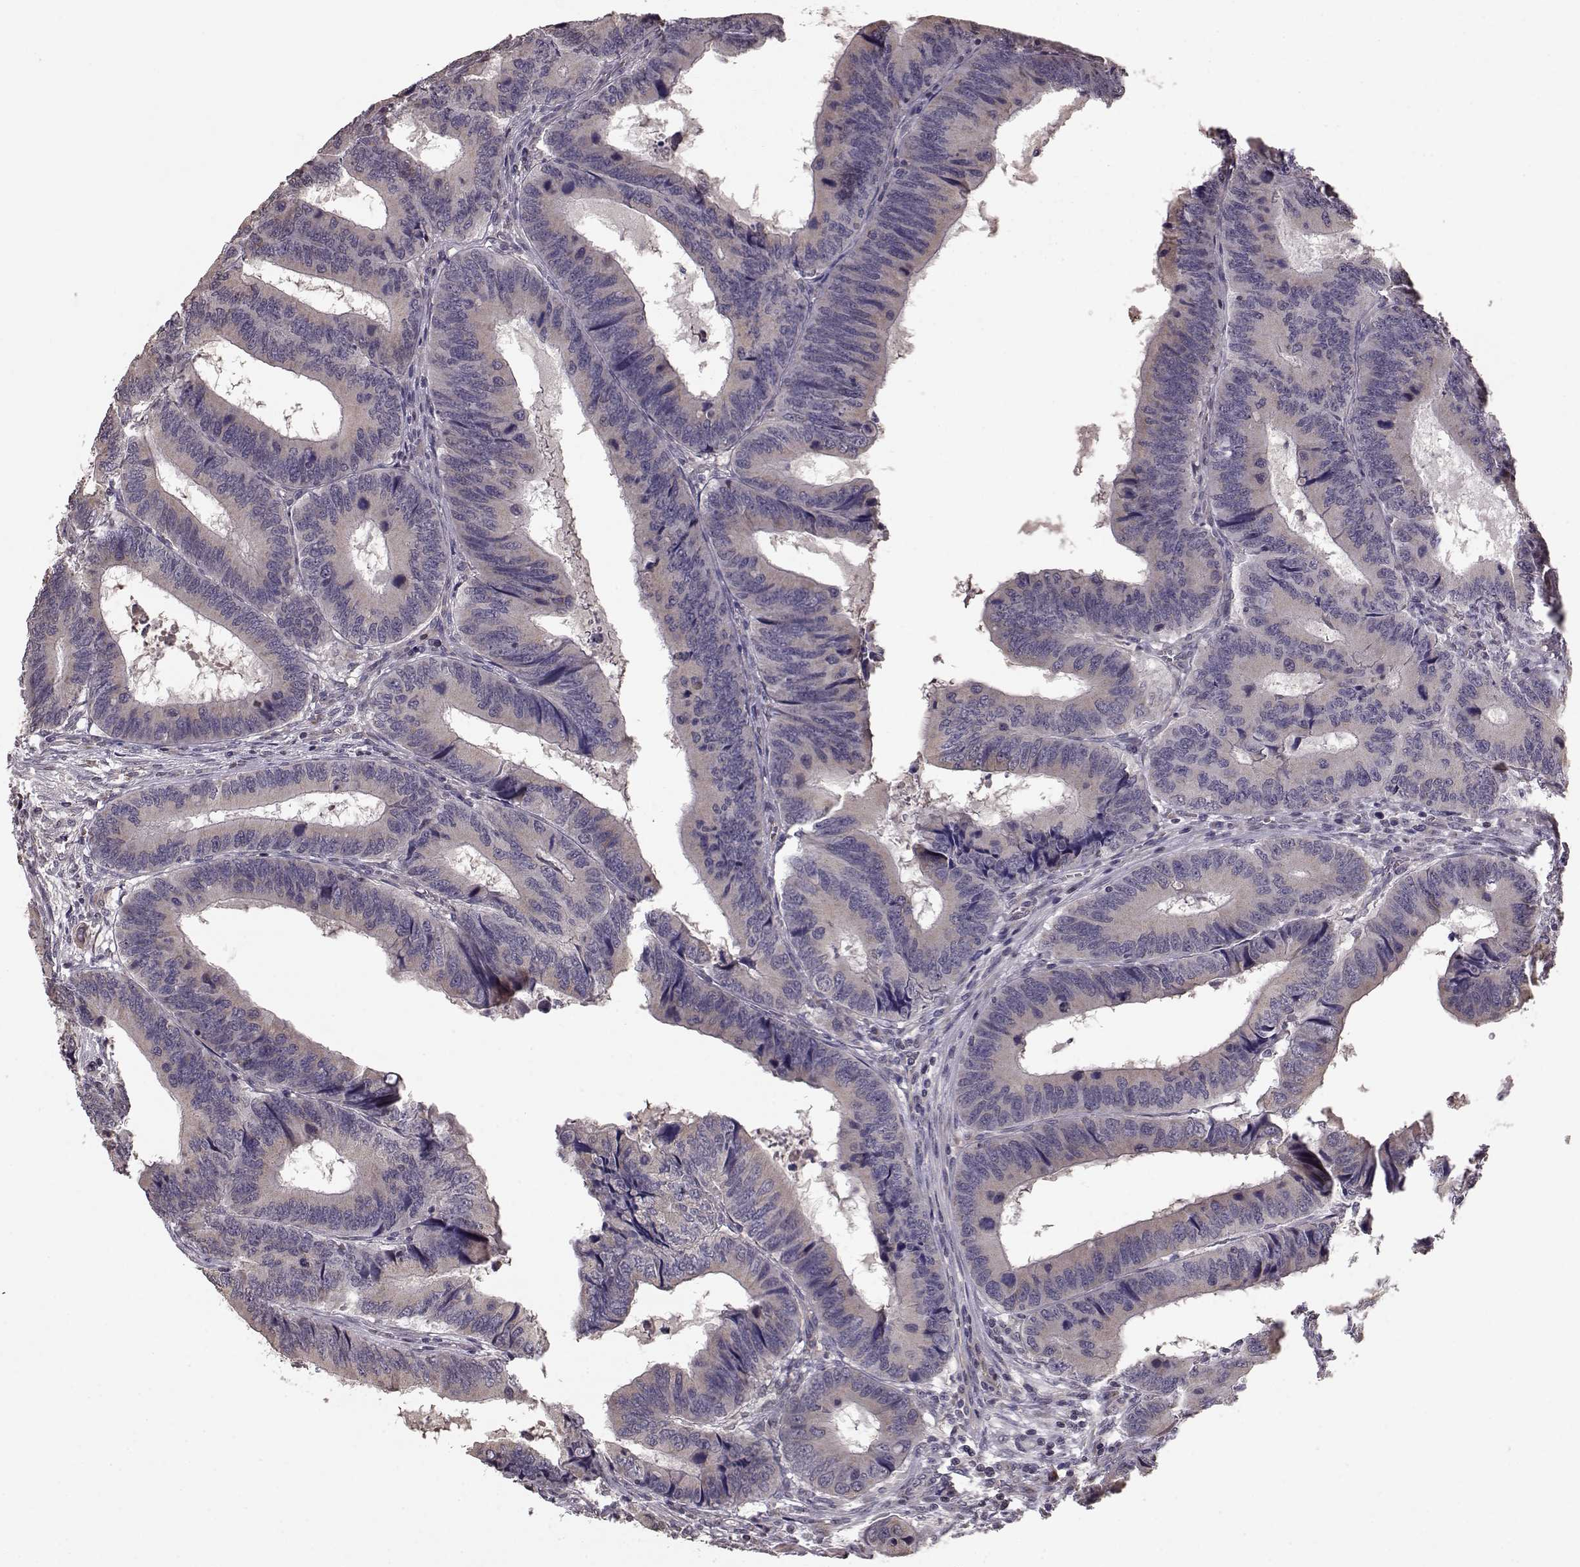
{"staining": {"intensity": "negative", "quantity": "none", "location": "none"}, "tissue": "colorectal cancer", "cell_type": "Tumor cells", "image_type": "cancer", "snomed": [{"axis": "morphology", "description": "Adenocarcinoma, NOS"}, {"axis": "topography", "description": "Colon"}], "caption": "DAB (3,3'-diaminobenzidine) immunohistochemical staining of colorectal adenocarcinoma demonstrates no significant expression in tumor cells. (Brightfield microscopy of DAB IHC at high magnification).", "gene": "BACH2", "patient": {"sex": "male", "age": 53}}